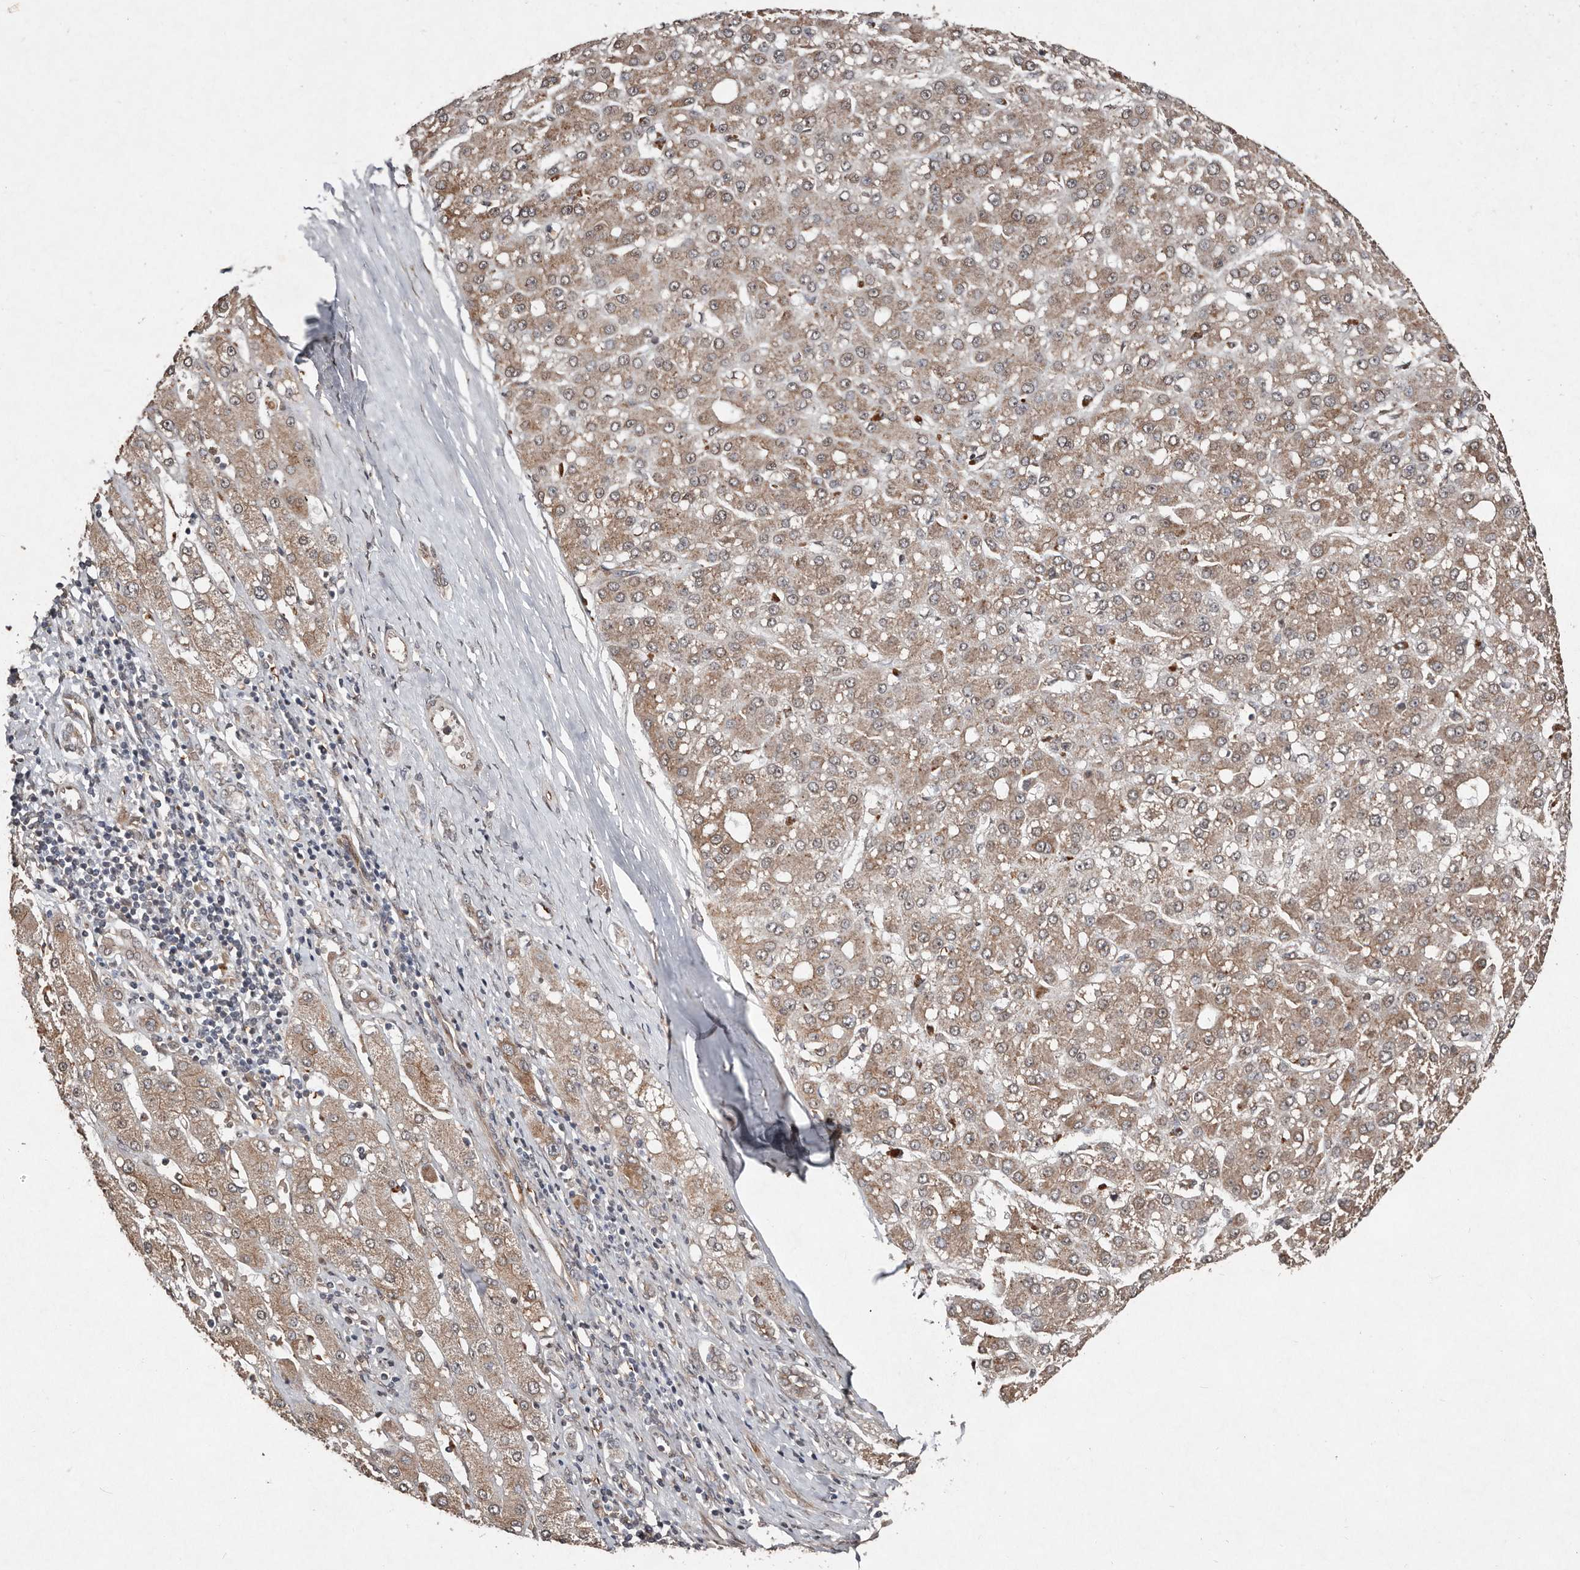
{"staining": {"intensity": "moderate", "quantity": ">75%", "location": "cytoplasmic/membranous"}, "tissue": "liver cancer", "cell_type": "Tumor cells", "image_type": "cancer", "snomed": [{"axis": "morphology", "description": "Carcinoma, Hepatocellular, NOS"}, {"axis": "topography", "description": "Liver"}], "caption": "Moderate cytoplasmic/membranous expression is appreciated in about >75% of tumor cells in liver hepatocellular carcinoma. (DAB (3,3'-diaminobenzidine) IHC with brightfield microscopy, high magnification).", "gene": "DIP2C", "patient": {"sex": "male", "age": 67}}